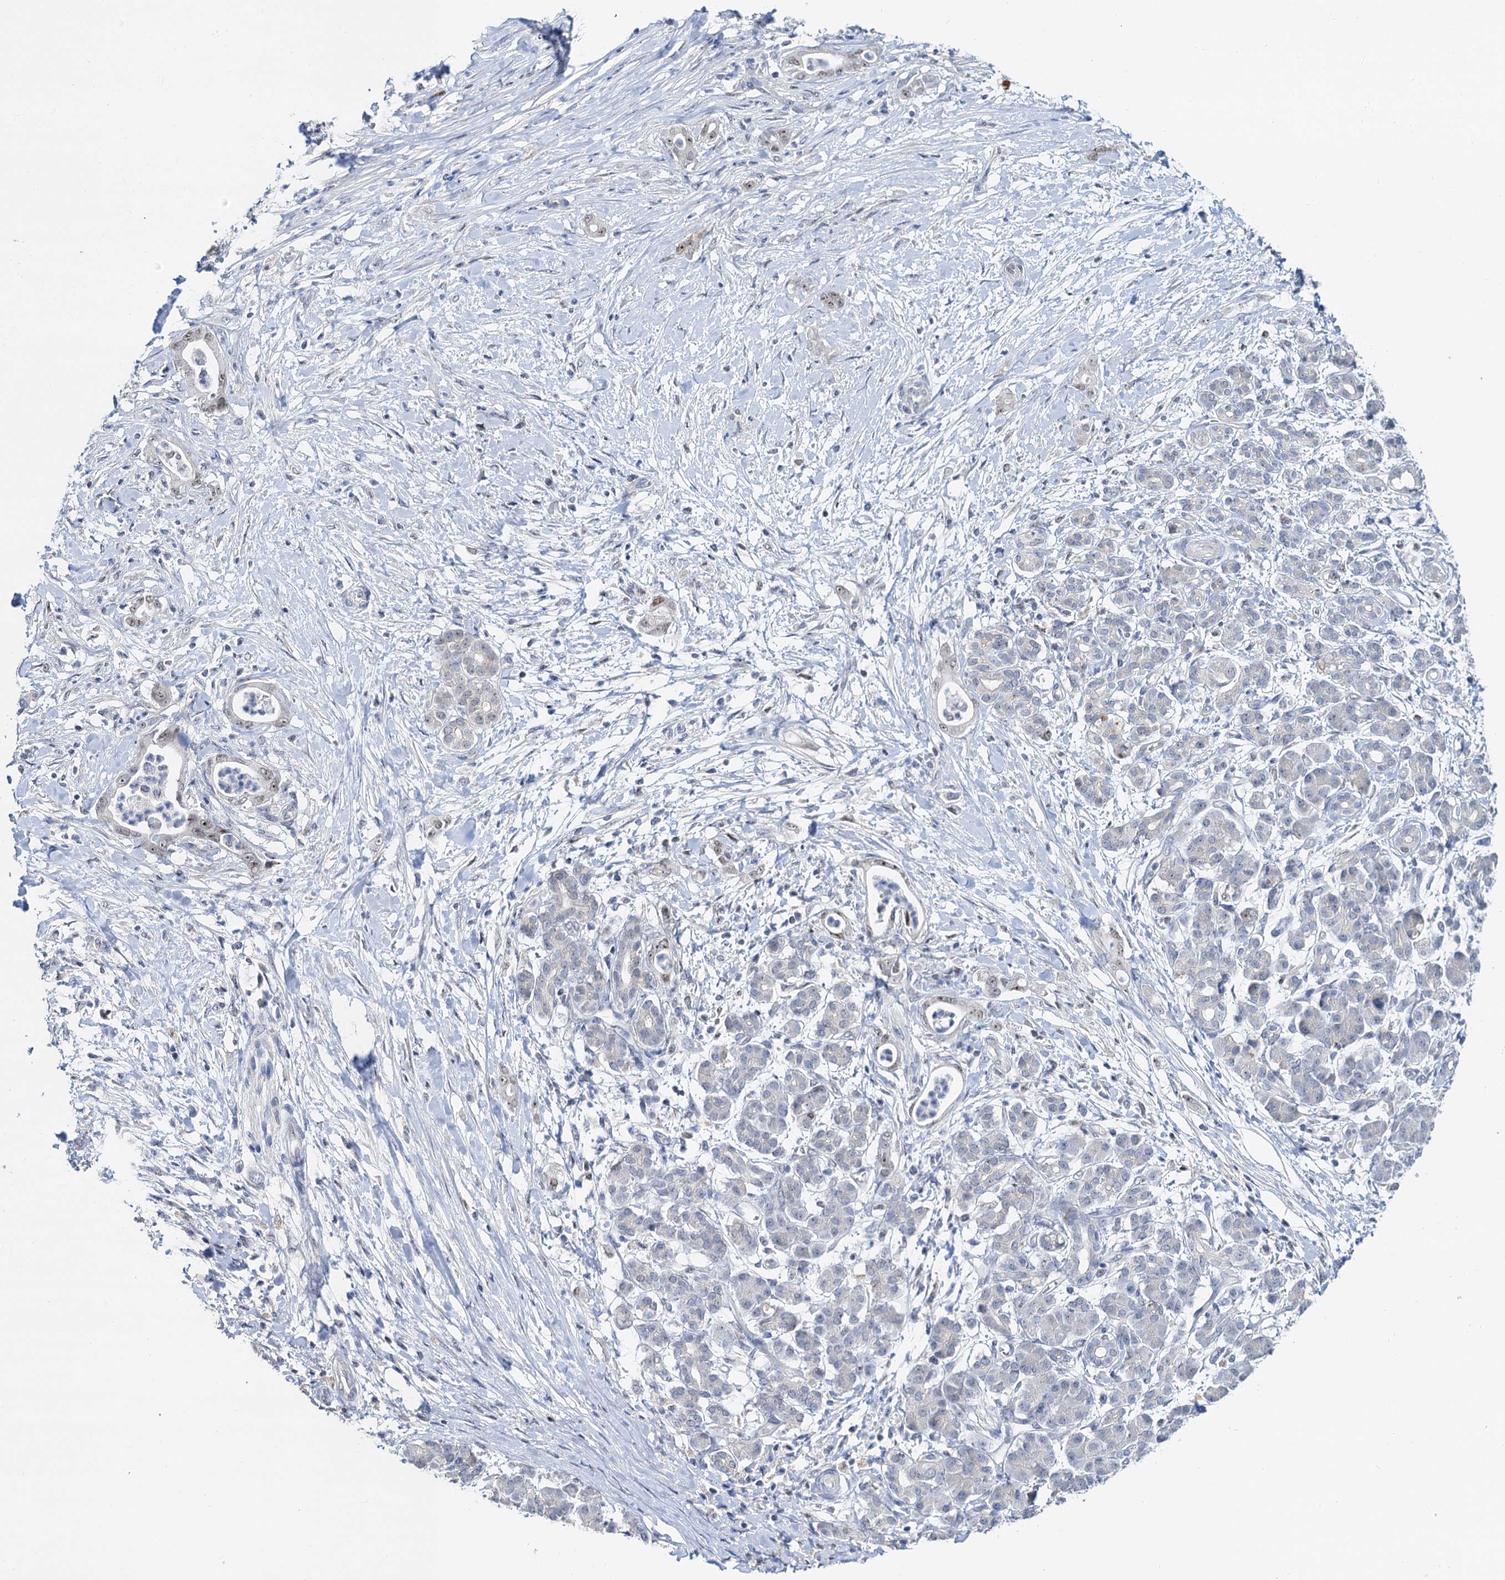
{"staining": {"intensity": "weak", "quantity": "25%-75%", "location": "nuclear"}, "tissue": "pancreatic cancer", "cell_type": "Tumor cells", "image_type": "cancer", "snomed": [{"axis": "morphology", "description": "Adenocarcinoma, NOS"}, {"axis": "topography", "description": "Pancreas"}], "caption": "IHC photomicrograph of pancreatic cancer (adenocarcinoma) stained for a protein (brown), which demonstrates low levels of weak nuclear staining in approximately 25%-75% of tumor cells.", "gene": "NOP2", "patient": {"sex": "female", "age": 55}}